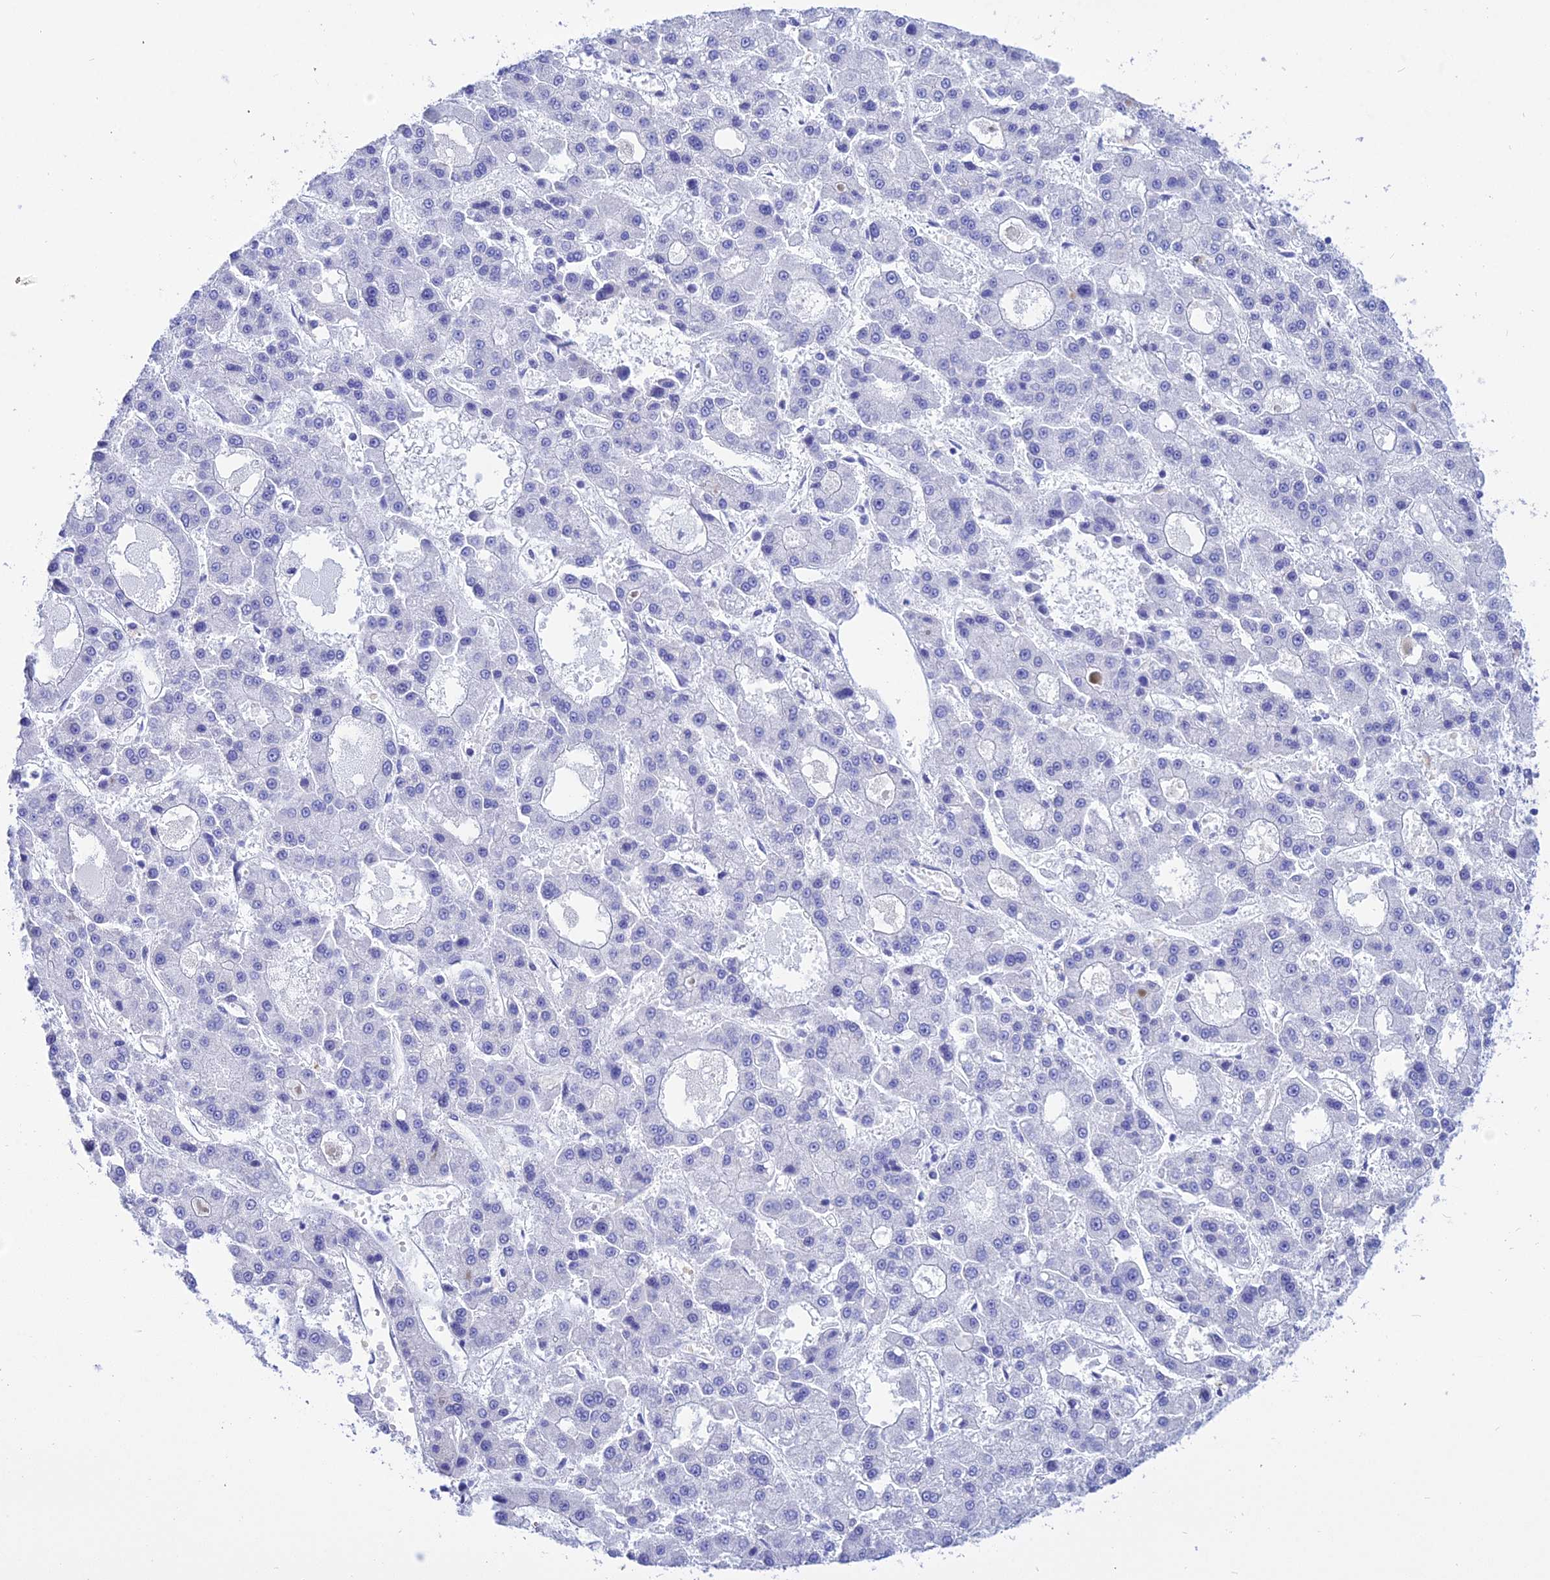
{"staining": {"intensity": "negative", "quantity": "none", "location": "none"}, "tissue": "liver cancer", "cell_type": "Tumor cells", "image_type": "cancer", "snomed": [{"axis": "morphology", "description": "Carcinoma, Hepatocellular, NOS"}, {"axis": "topography", "description": "Liver"}], "caption": "This is a micrograph of IHC staining of liver cancer (hepatocellular carcinoma), which shows no expression in tumor cells.", "gene": "DEFB107A", "patient": {"sex": "male", "age": 70}}